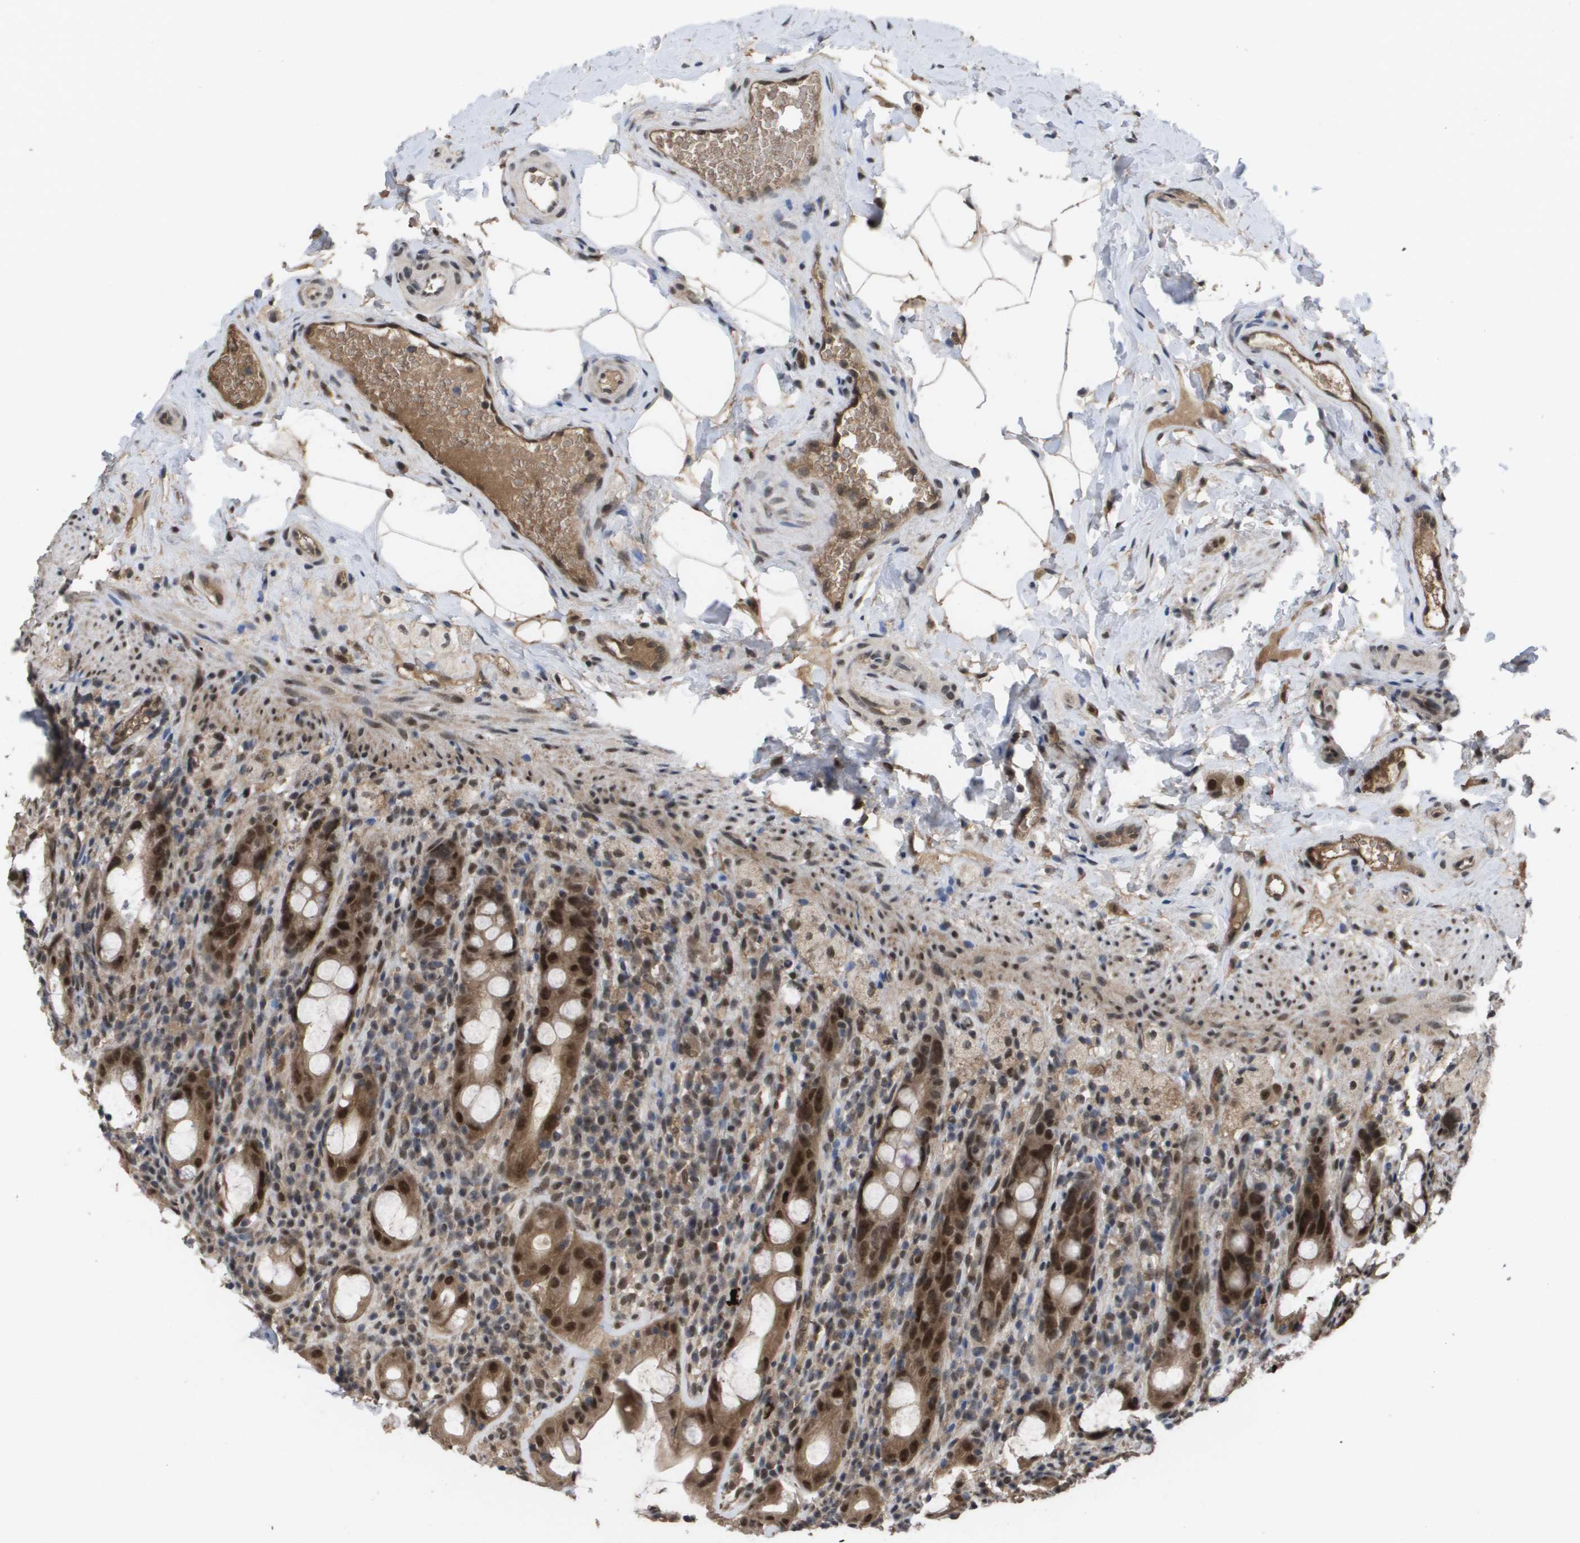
{"staining": {"intensity": "strong", "quantity": ">75%", "location": "cytoplasmic/membranous,nuclear"}, "tissue": "rectum", "cell_type": "Glandular cells", "image_type": "normal", "snomed": [{"axis": "morphology", "description": "Normal tissue, NOS"}, {"axis": "topography", "description": "Rectum"}], "caption": "Human rectum stained with a brown dye displays strong cytoplasmic/membranous,nuclear positive expression in about >75% of glandular cells.", "gene": "AMBRA1", "patient": {"sex": "male", "age": 44}}